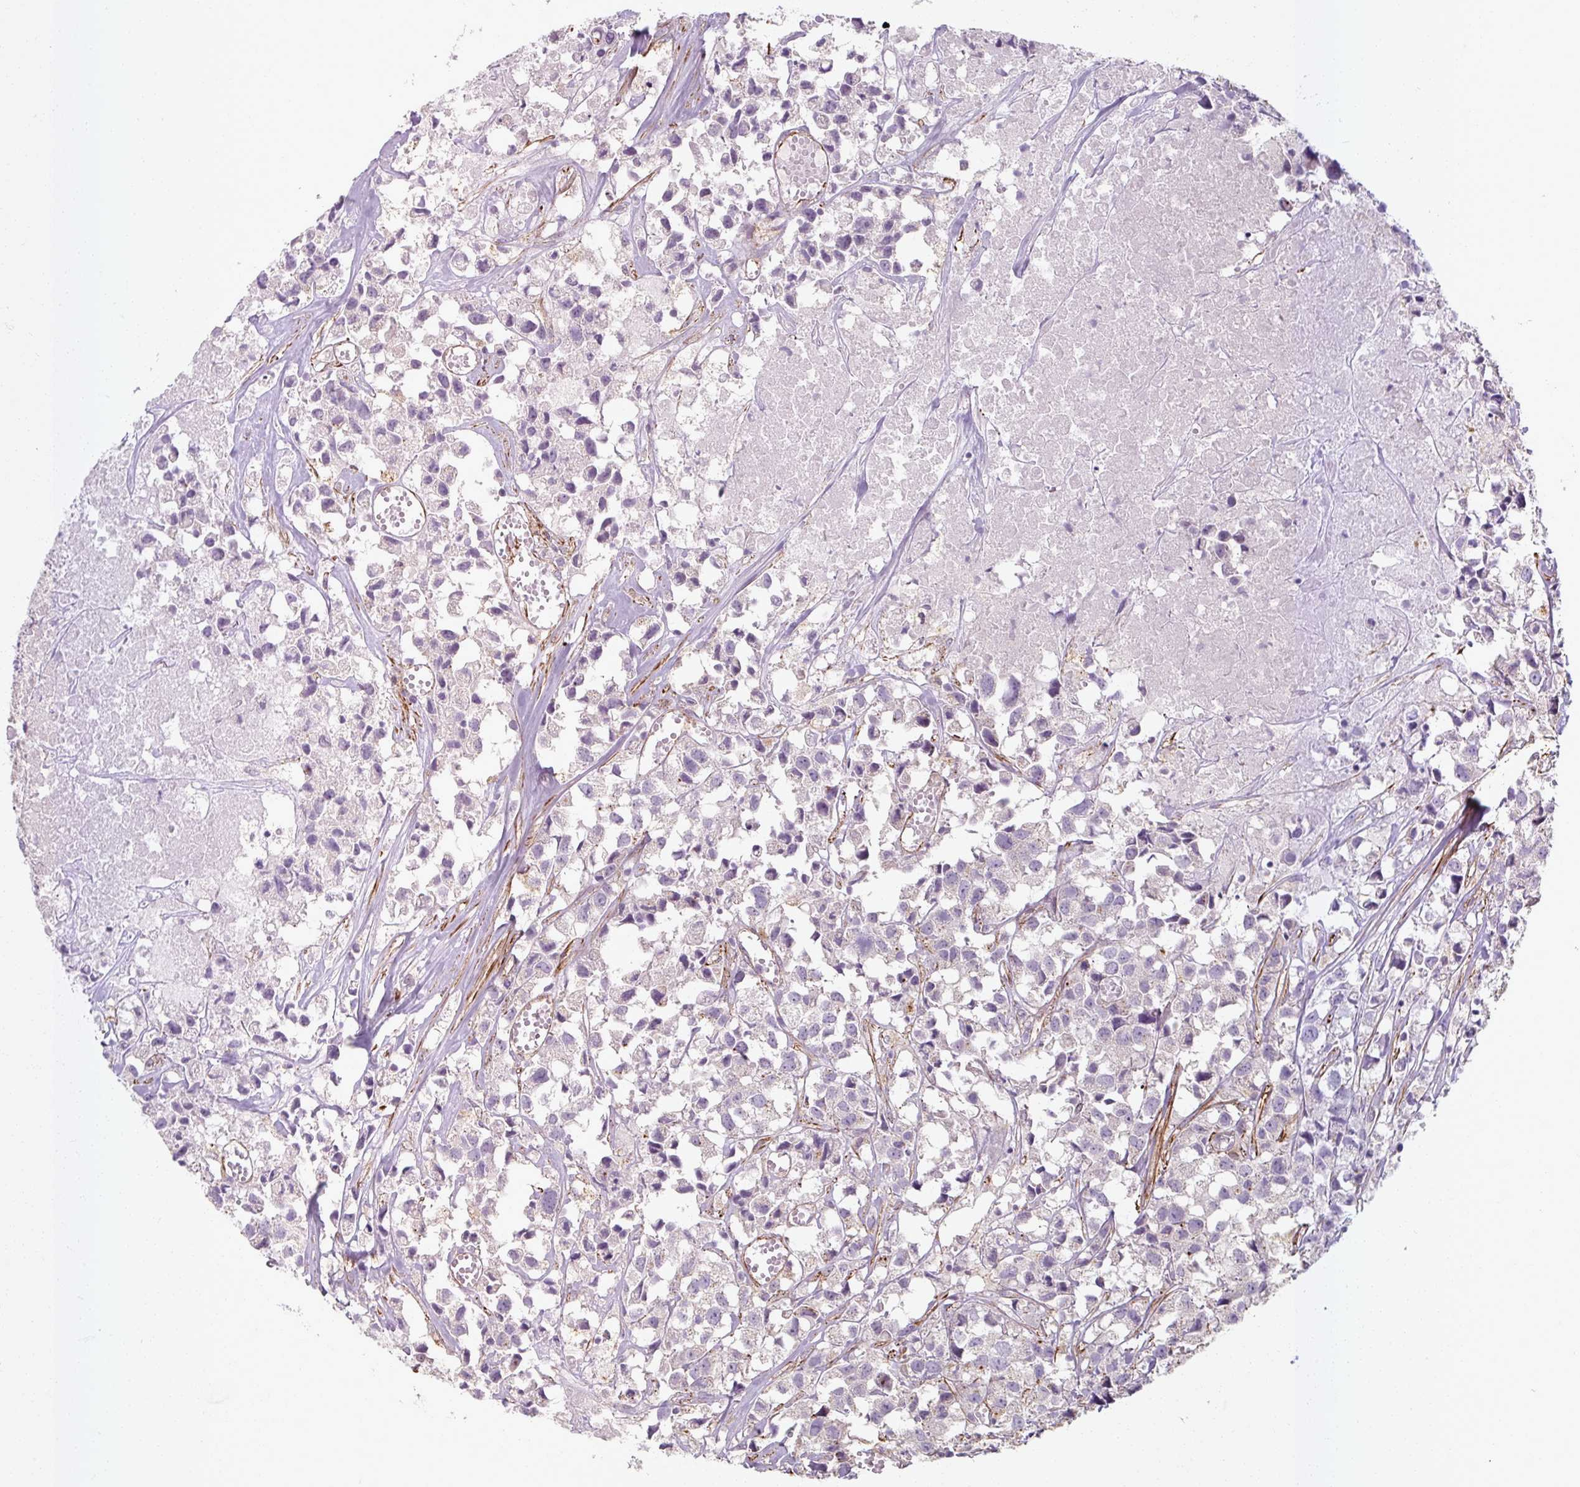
{"staining": {"intensity": "negative", "quantity": "none", "location": "none"}, "tissue": "urothelial cancer", "cell_type": "Tumor cells", "image_type": "cancer", "snomed": [{"axis": "morphology", "description": "Urothelial carcinoma, High grade"}, {"axis": "topography", "description": "Urinary bladder"}], "caption": "IHC photomicrograph of neoplastic tissue: human high-grade urothelial carcinoma stained with DAB demonstrates no significant protein expression in tumor cells.", "gene": "MRPS5", "patient": {"sex": "female", "age": 75}}